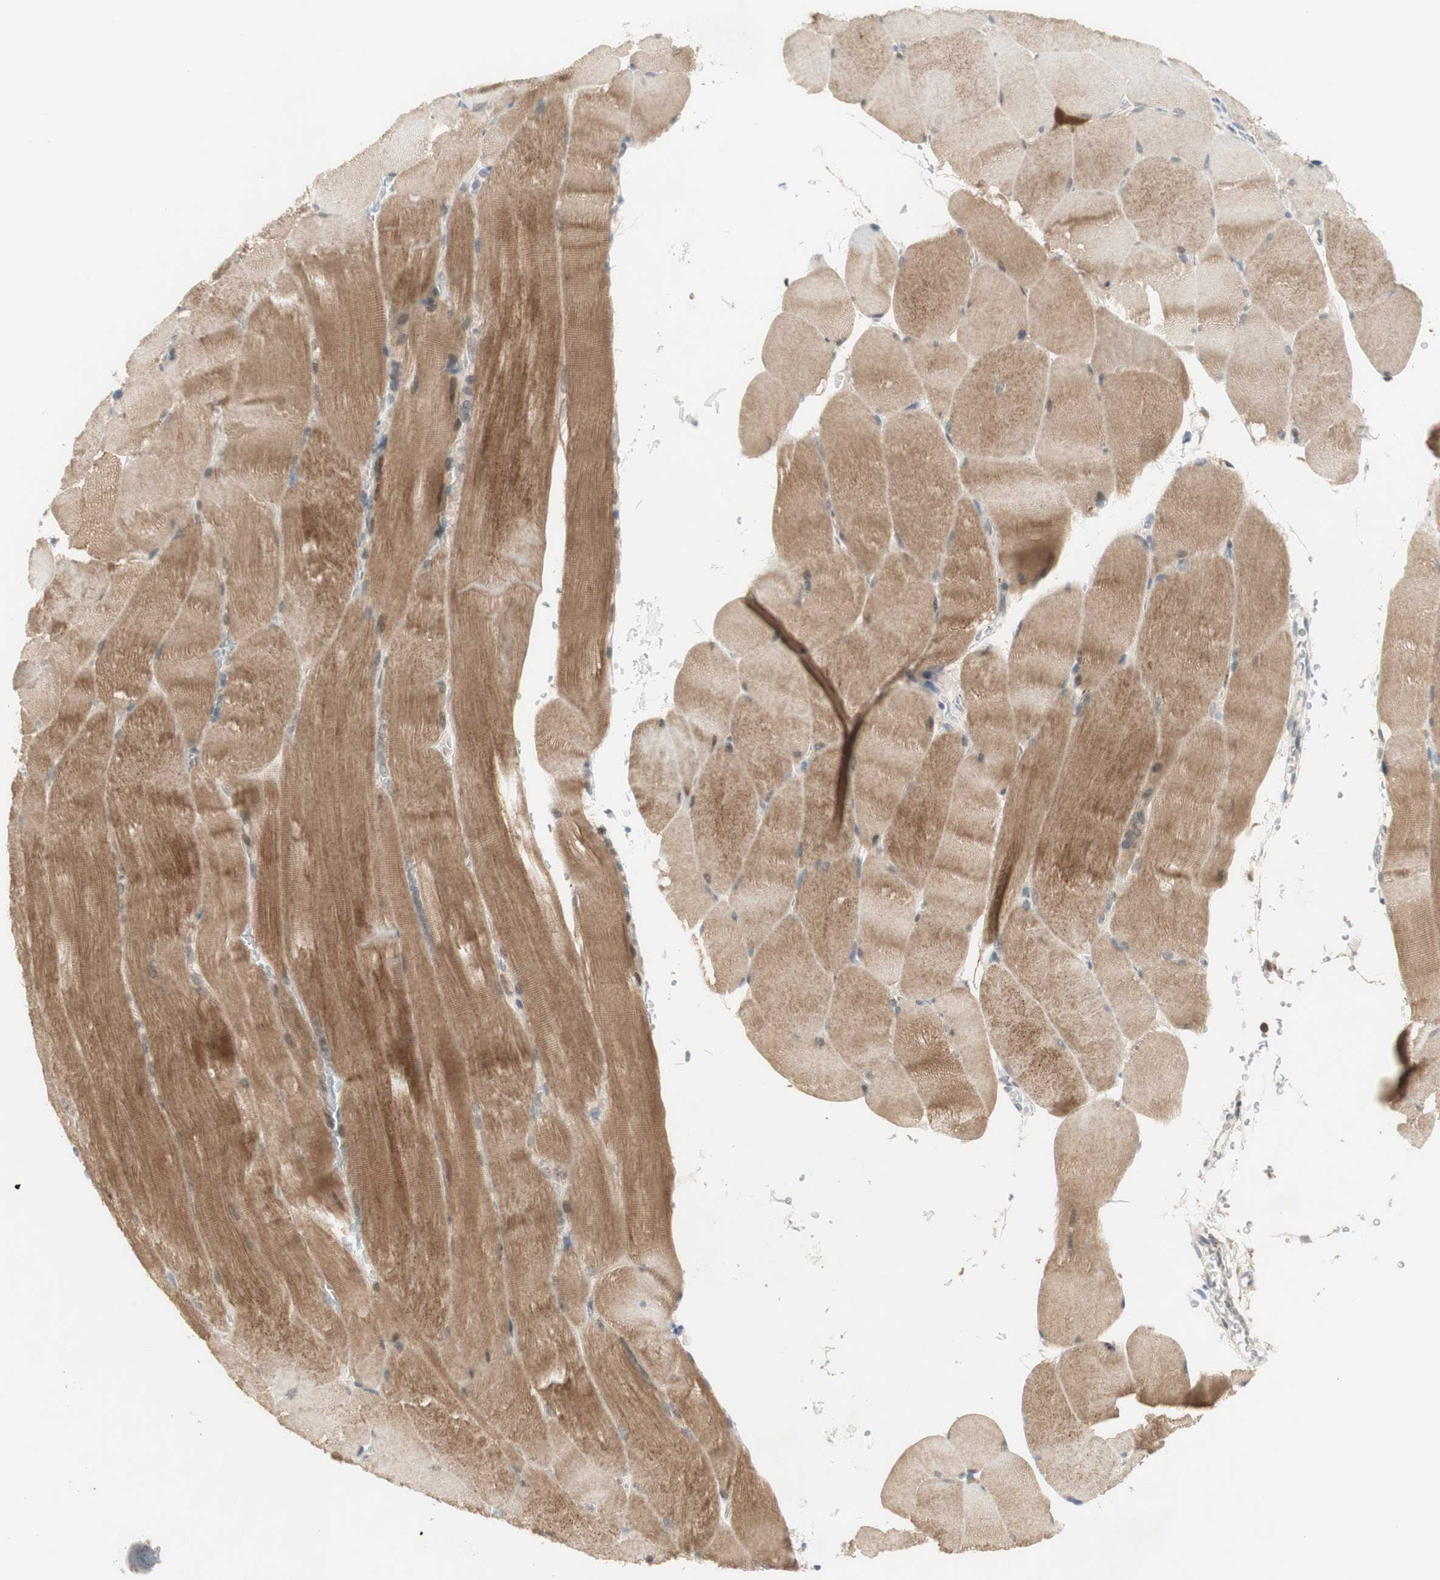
{"staining": {"intensity": "moderate", "quantity": ">75%", "location": "cytoplasmic/membranous"}, "tissue": "skeletal muscle", "cell_type": "Myocytes", "image_type": "normal", "snomed": [{"axis": "morphology", "description": "Normal tissue, NOS"}, {"axis": "topography", "description": "Skin"}, {"axis": "topography", "description": "Skeletal muscle"}], "caption": "Skeletal muscle stained for a protein (brown) demonstrates moderate cytoplasmic/membranous positive expression in approximately >75% of myocytes.", "gene": "GAPT", "patient": {"sex": "male", "age": 83}}